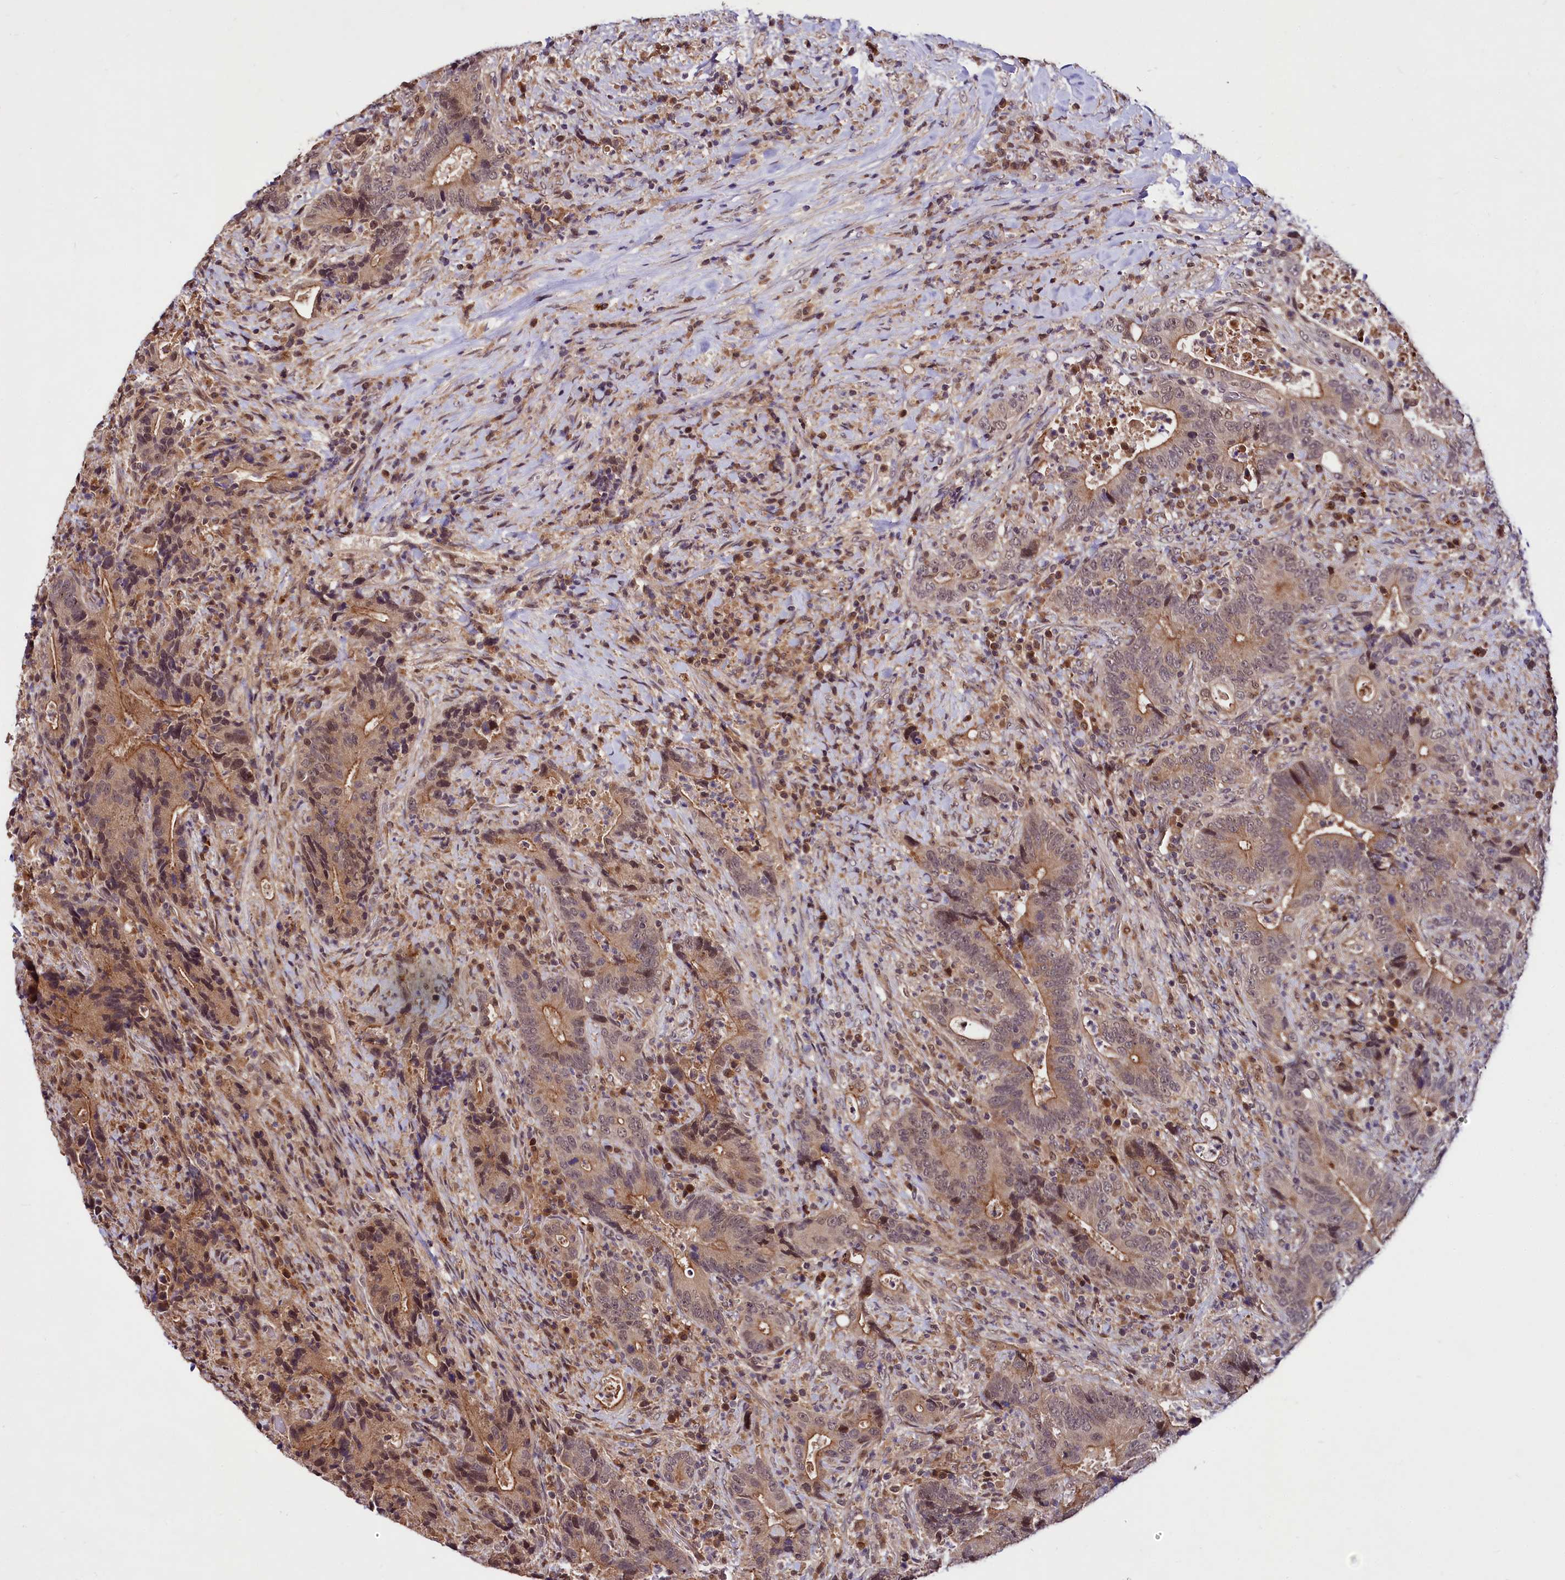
{"staining": {"intensity": "moderate", "quantity": "25%-75%", "location": "cytoplasmic/membranous,nuclear"}, "tissue": "colorectal cancer", "cell_type": "Tumor cells", "image_type": "cancer", "snomed": [{"axis": "morphology", "description": "Adenocarcinoma, NOS"}, {"axis": "topography", "description": "Colon"}], "caption": "There is medium levels of moderate cytoplasmic/membranous and nuclear positivity in tumor cells of colorectal cancer (adenocarcinoma), as demonstrated by immunohistochemical staining (brown color).", "gene": "UBE3A", "patient": {"sex": "female", "age": 75}}